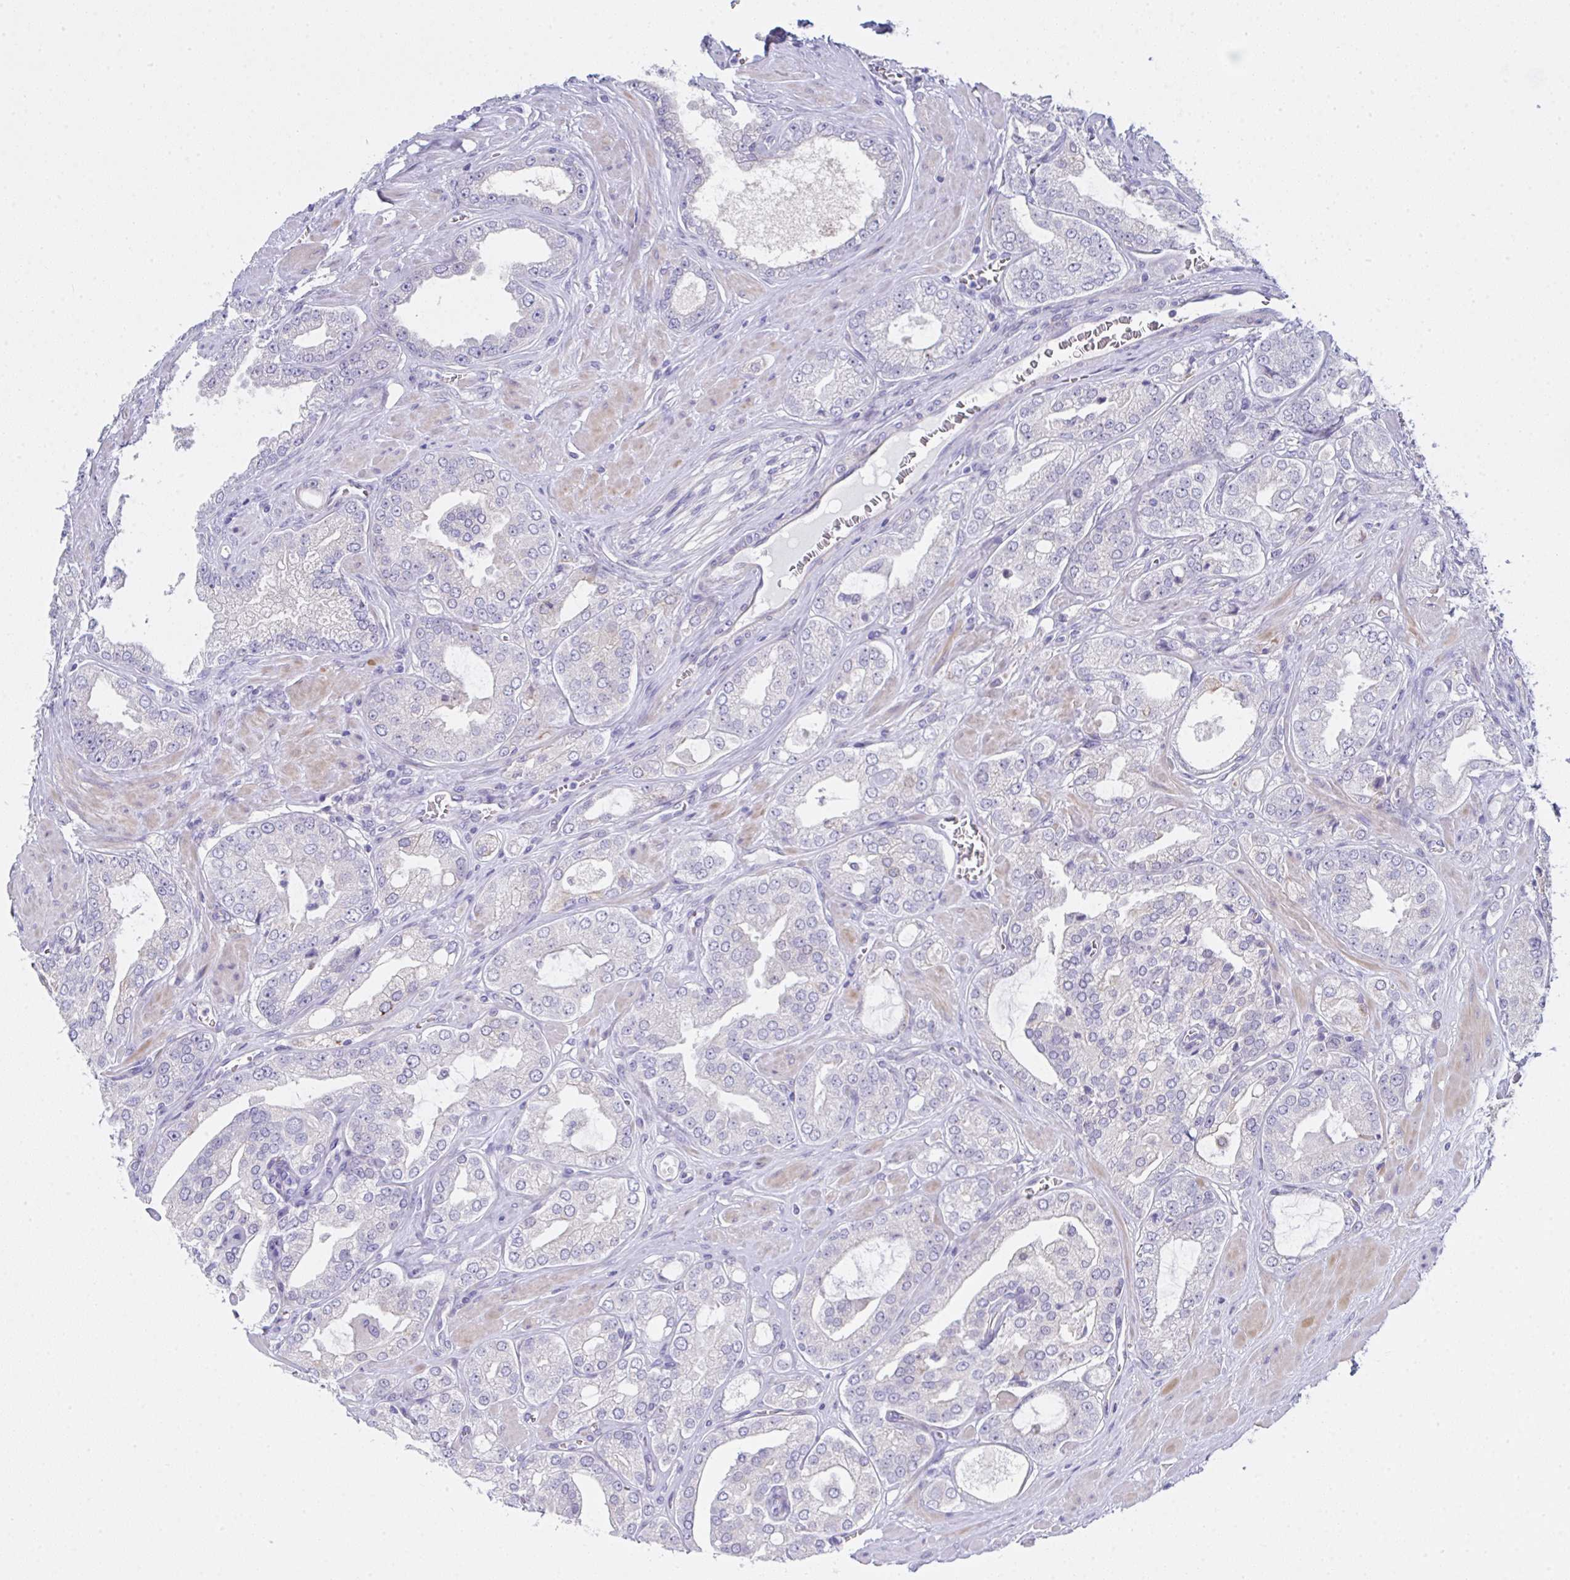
{"staining": {"intensity": "negative", "quantity": "none", "location": "none"}, "tissue": "prostate cancer", "cell_type": "Tumor cells", "image_type": "cancer", "snomed": [{"axis": "morphology", "description": "Adenocarcinoma, High grade"}, {"axis": "topography", "description": "Prostate"}], "caption": "Immunohistochemistry micrograph of neoplastic tissue: human prostate cancer (high-grade adenocarcinoma) stained with DAB (3,3'-diaminobenzidine) displays no significant protein staining in tumor cells.", "gene": "FBXO47", "patient": {"sex": "male", "age": 66}}